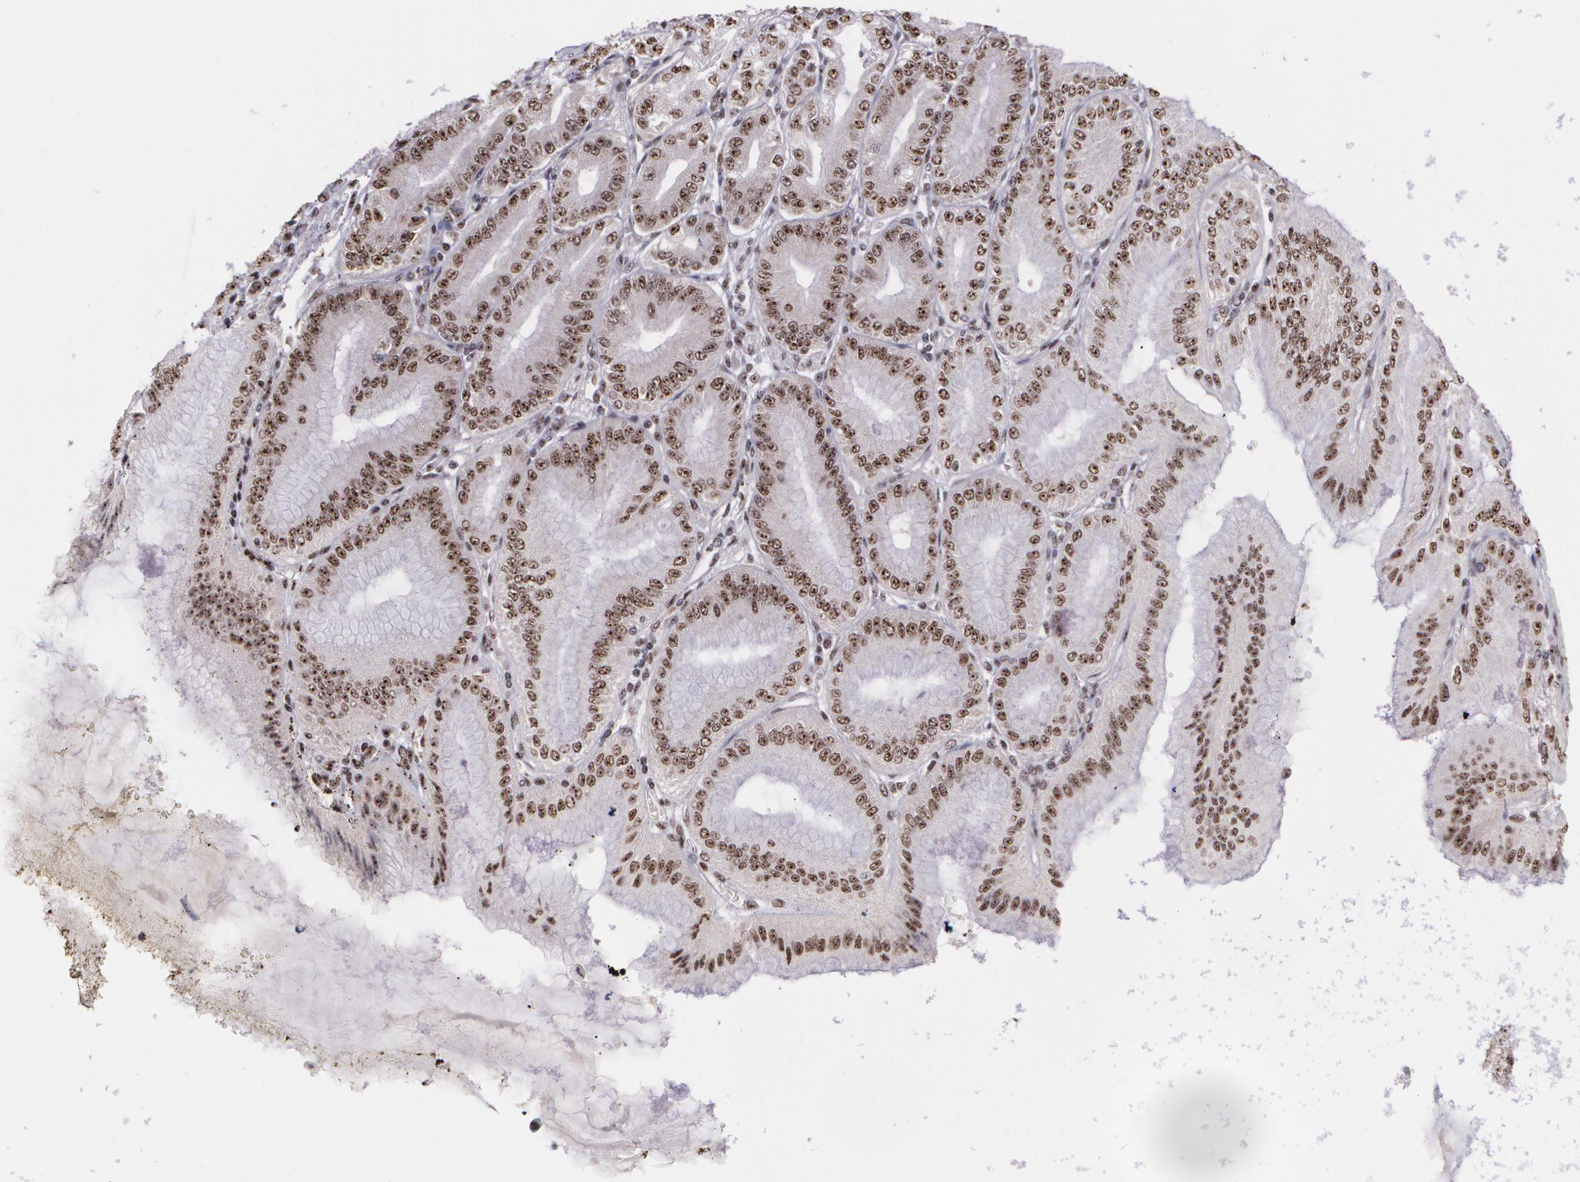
{"staining": {"intensity": "moderate", "quantity": ">75%", "location": "nuclear"}, "tissue": "stomach", "cell_type": "Glandular cells", "image_type": "normal", "snomed": [{"axis": "morphology", "description": "Normal tissue, NOS"}, {"axis": "topography", "description": "Stomach, lower"}], "caption": "Immunohistochemistry (IHC) histopathology image of normal stomach stained for a protein (brown), which exhibits medium levels of moderate nuclear positivity in approximately >75% of glandular cells.", "gene": "C6orf15", "patient": {"sex": "male", "age": 71}}